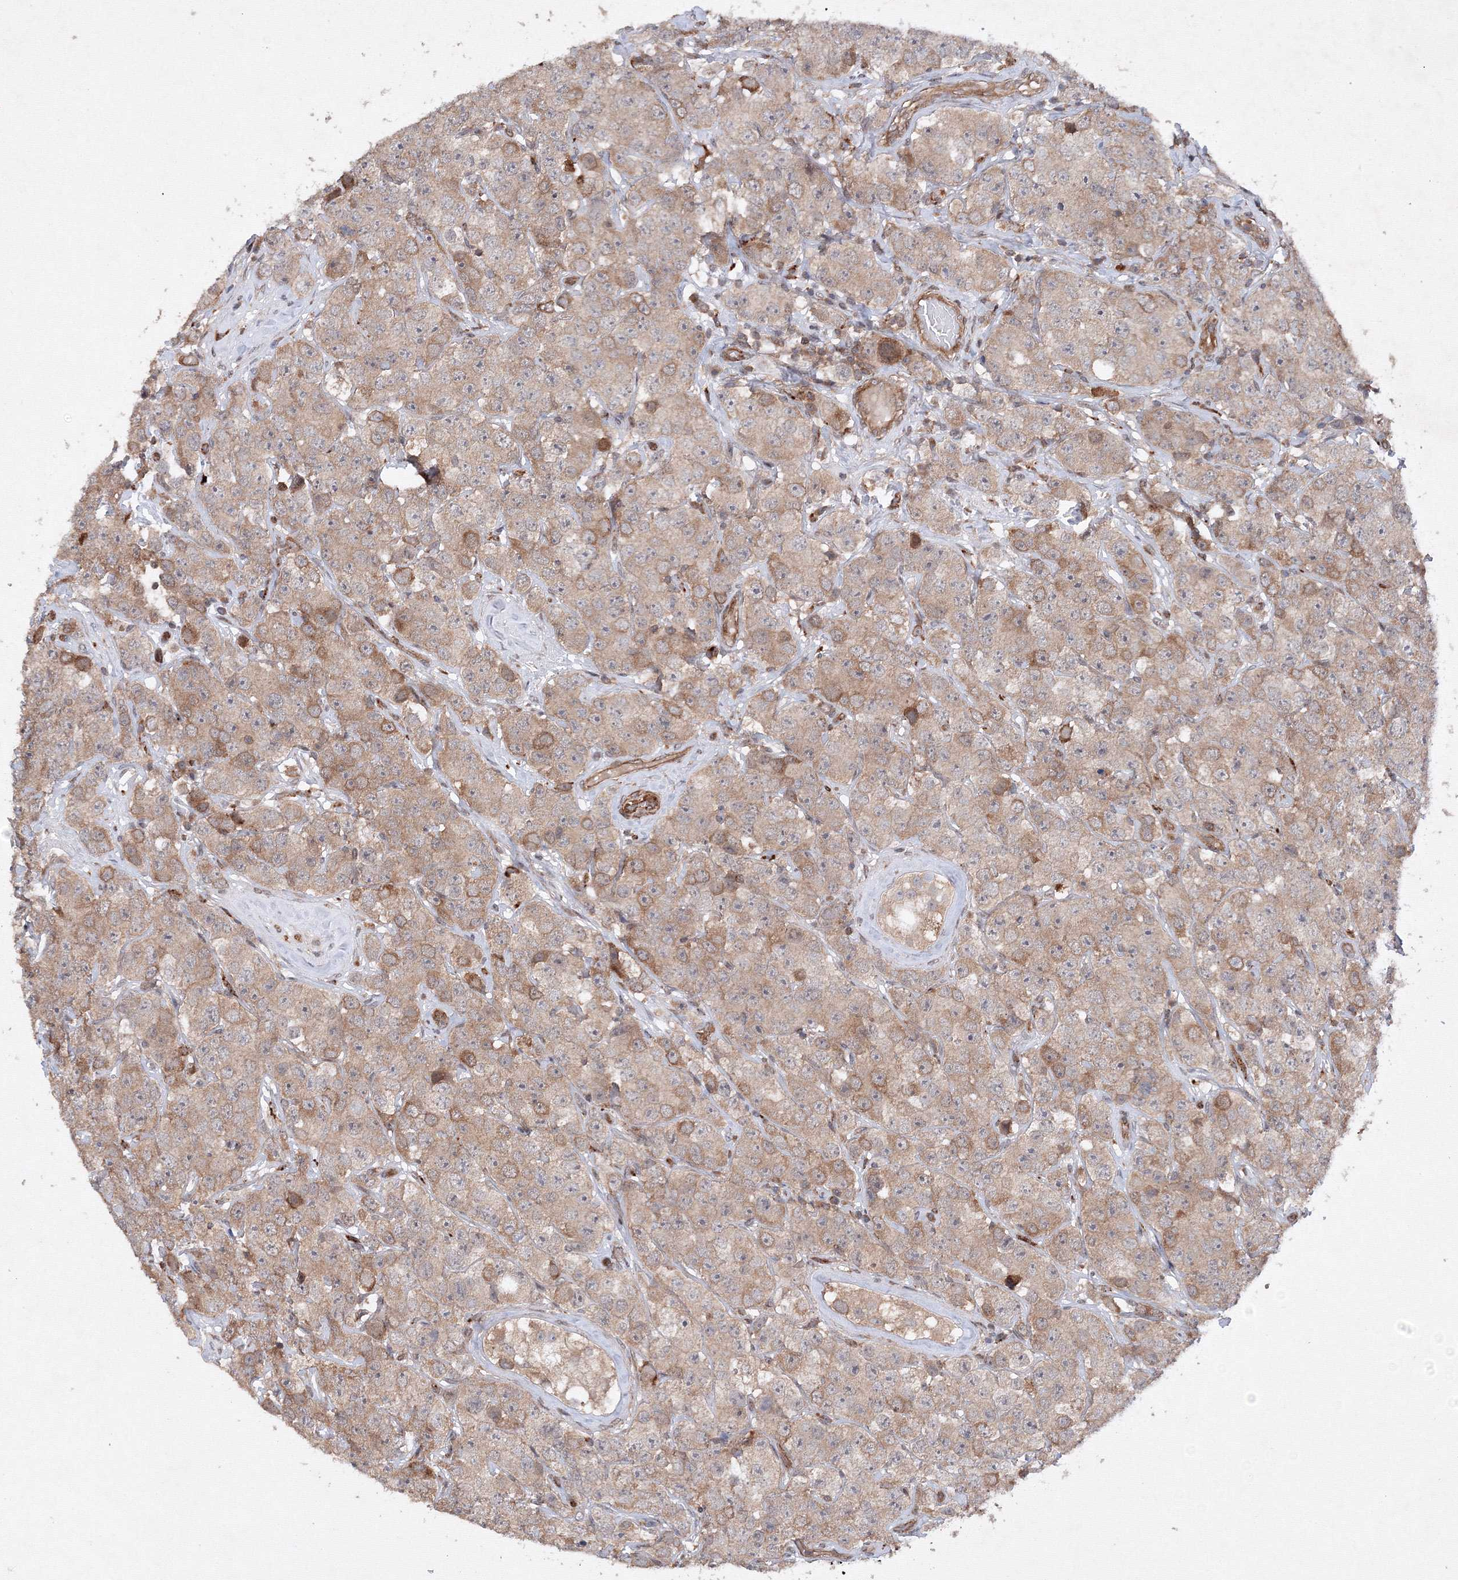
{"staining": {"intensity": "moderate", "quantity": "<25%", "location": "cytoplasmic/membranous"}, "tissue": "testis cancer", "cell_type": "Tumor cells", "image_type": "cancer", "snomed": [{"axis": "morphology", "description": "Seminoma, NOS"}, {"axis": "topography", "description": "Testis"}], "caption": "IHC photomicrograph of testis cancer (seminoma) stained for a protein (brown), which reveals low levels of moderate cytoplasmic/membranous positivity in approximately <25% of tumor cells.", "gene": "DCTD", "patient": {"sex": "male", "age": 28}}